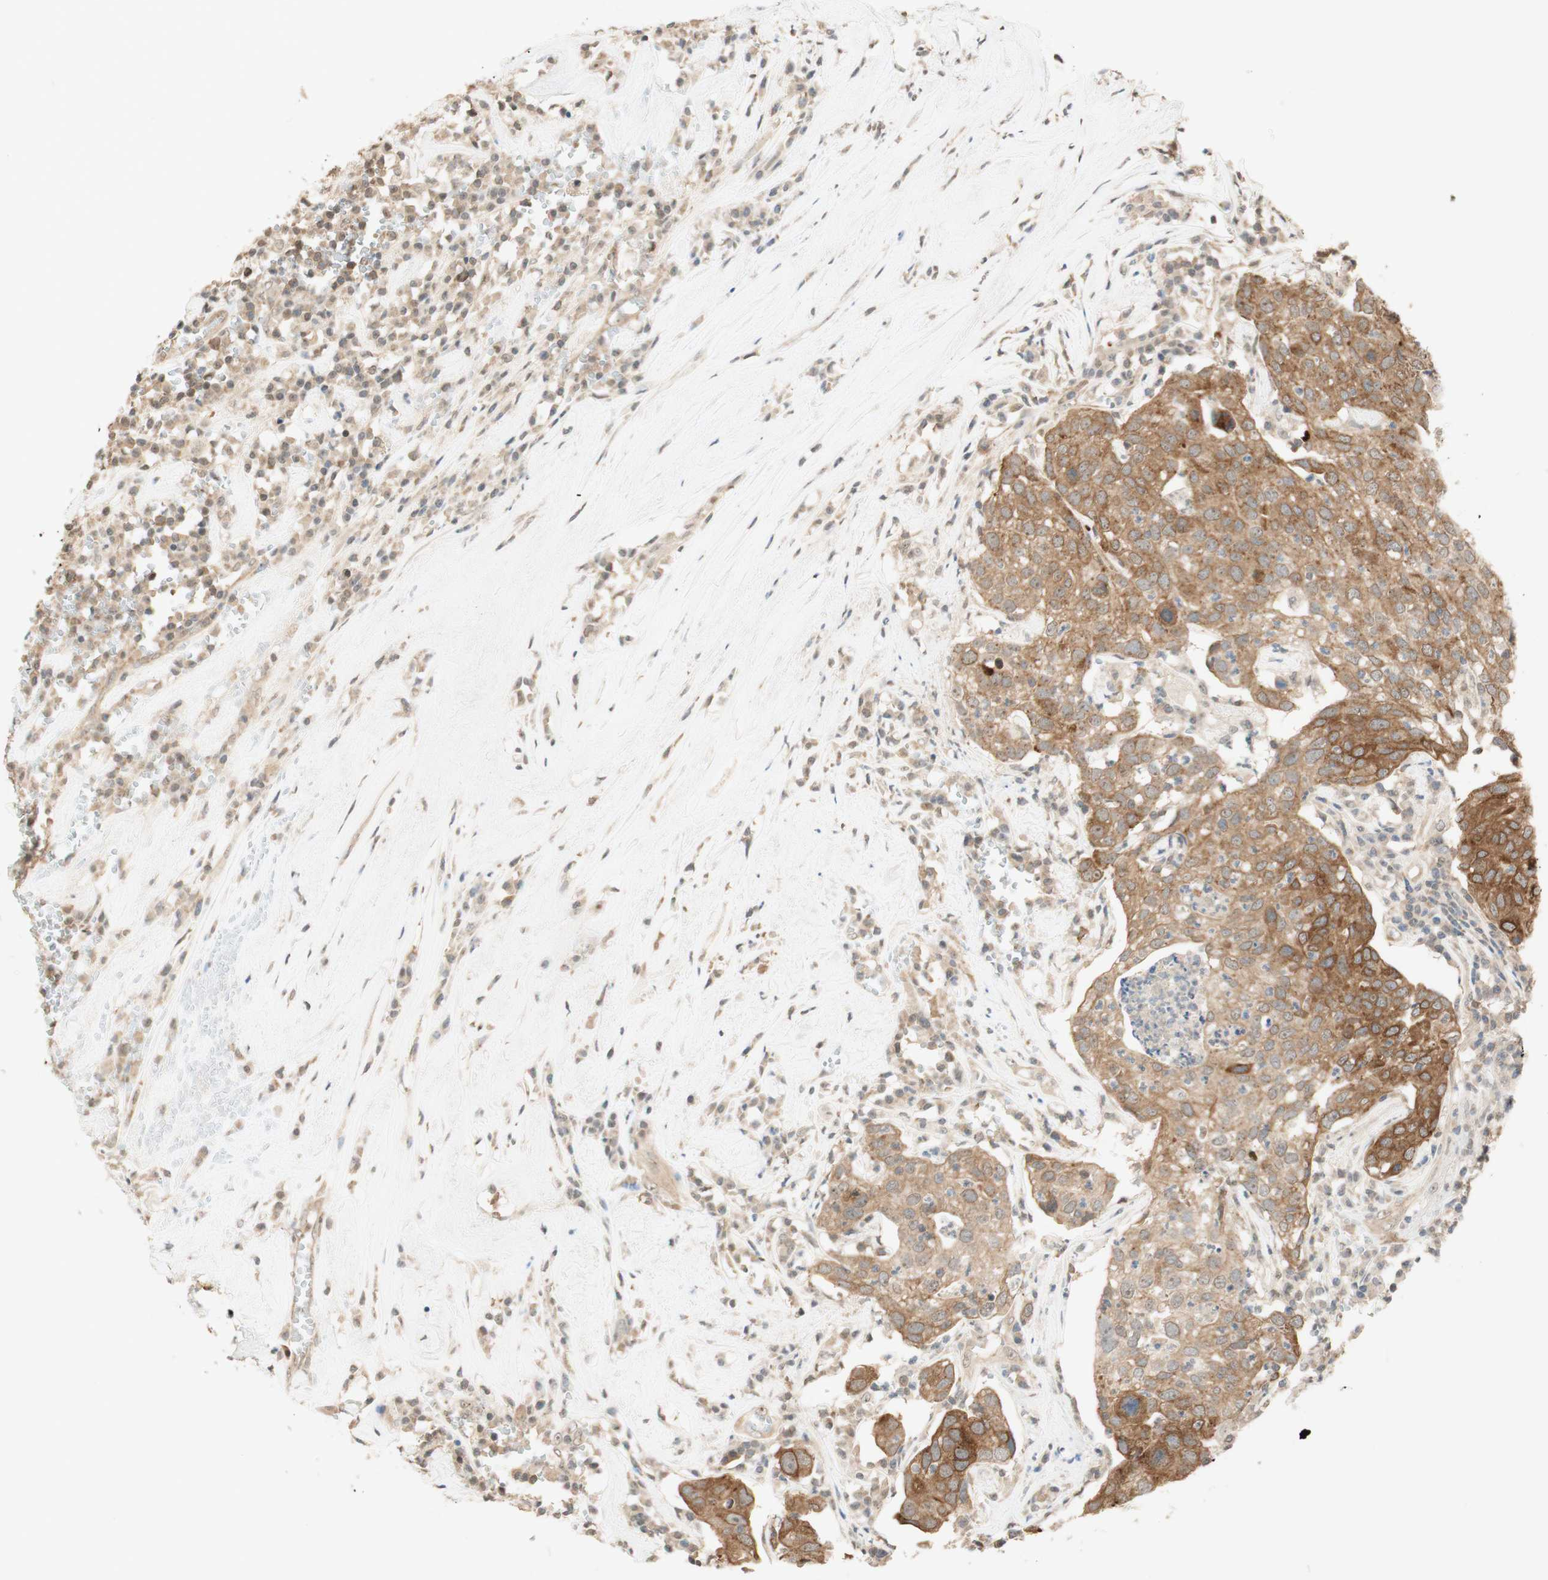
{"staining": {"intensity": "moderate", "quantity": ">75%", "location": "cytoplasmic/membranous"}, "tissue": "head and neck cancer", "cell_type": "Tumor cells", "image_type": "cancer", "snomed": [{"axis": "morphology", "description": "Adenocarcinoma, NOS"}, {"axis": "topography", "description": "Salivary gland"}, {"axis": "topography", "description": "Head-Neck"}], "caption": "Immunohistochemical staining of head and neck cancer reveals moderate cytoplasmic/membranous protein staining in approximately >75% of tumor cells.", "gene": "SPINT2", "patient": {"sex": "female", "age": 65}}